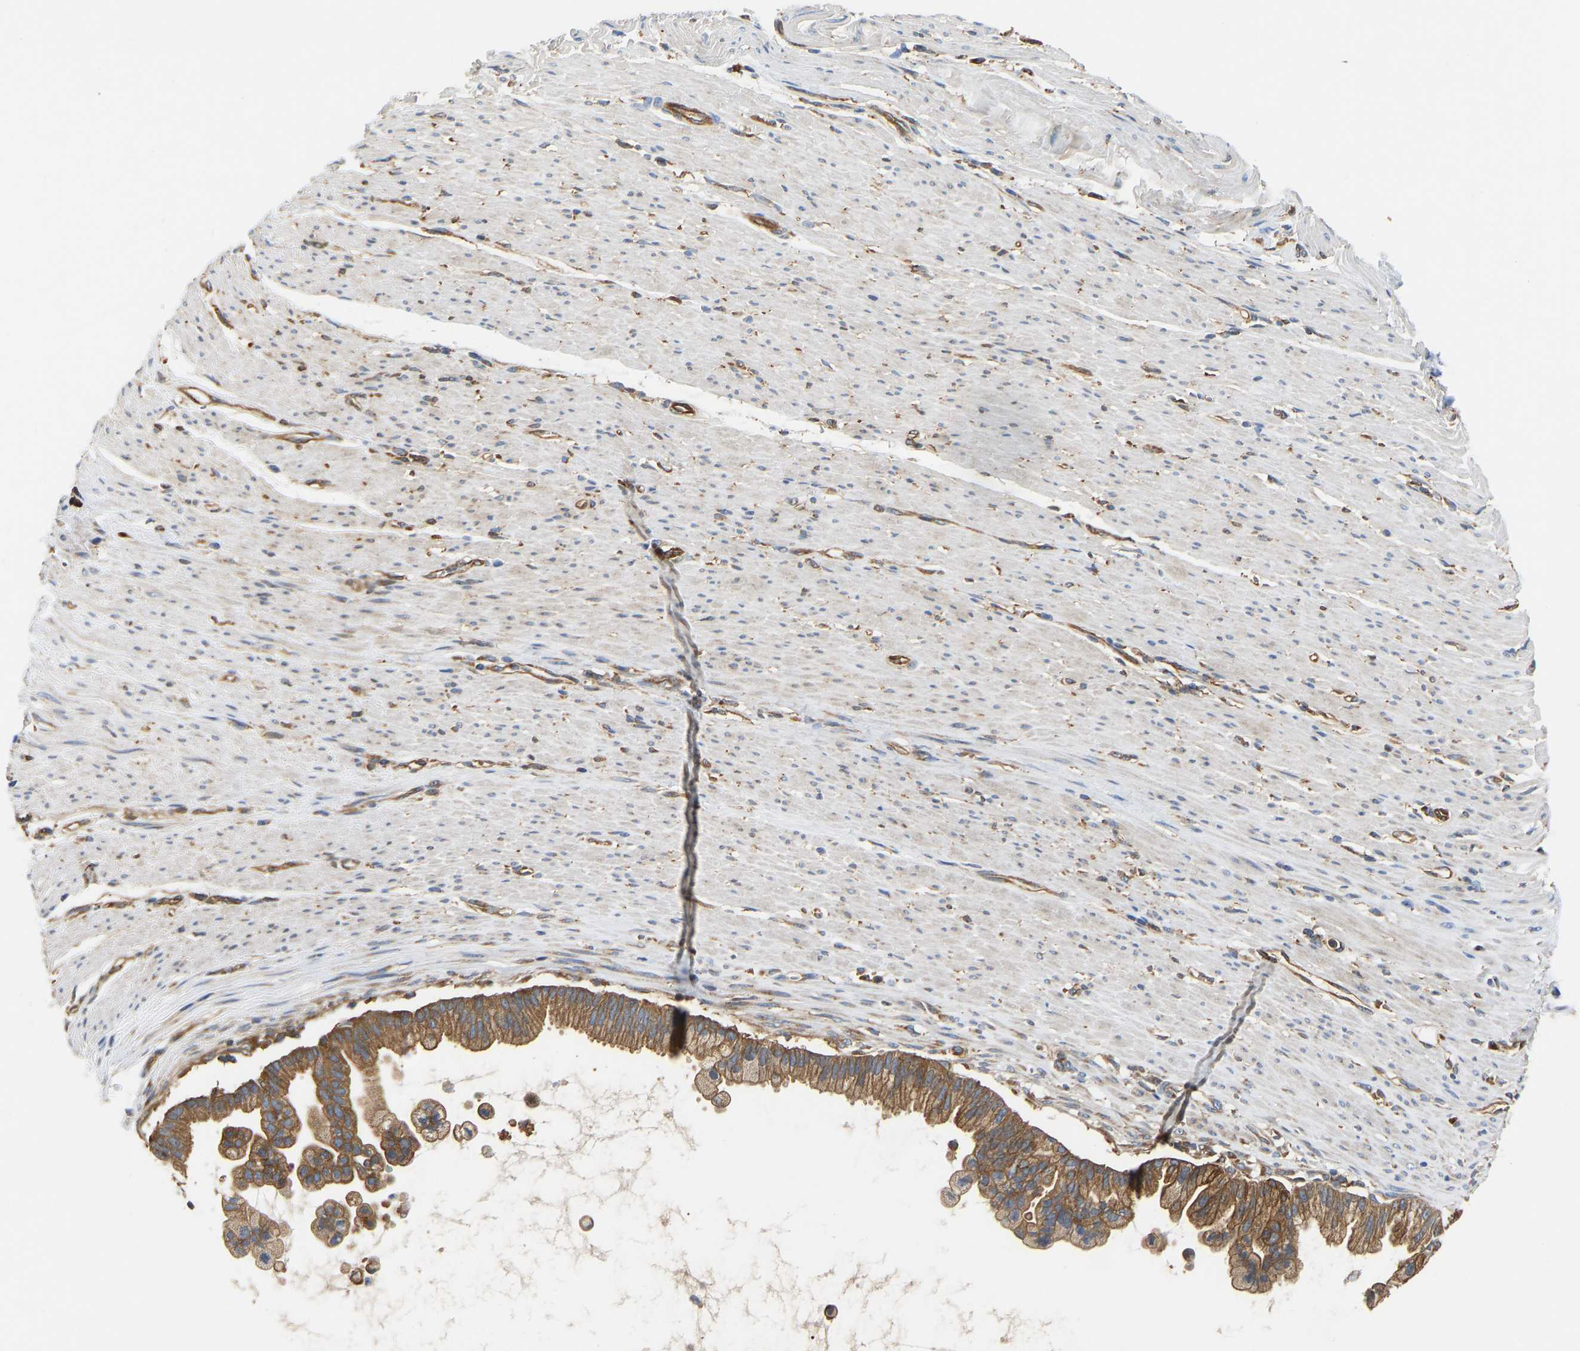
{"staining": {"intensity": "moderate", "quantity": ">75%", "location": "cytoplasmic/membranous"}, "tissue": "pancreatic cancer", "cell_type": "Tumor cells", "image_type": "cancer", "snomed": [{"axis": "morphology", "description": "Adenocarcinoma, NOS"}, {"axis": "topography", "description": "Pancreas"}], "caption": "The photomicrograph shows immunohistochemical staining of adenocarcinoma (pancreatic). There is moderate cytoplasmic/membranous expression is present in approximately >75% of tumor cells. (DAB (3,3'-diaminobenzidine) = brown stain, brightfield microscopy at high magnification).", "gene": "FLNB", "patient": {"sex": "male", "age": 69}}